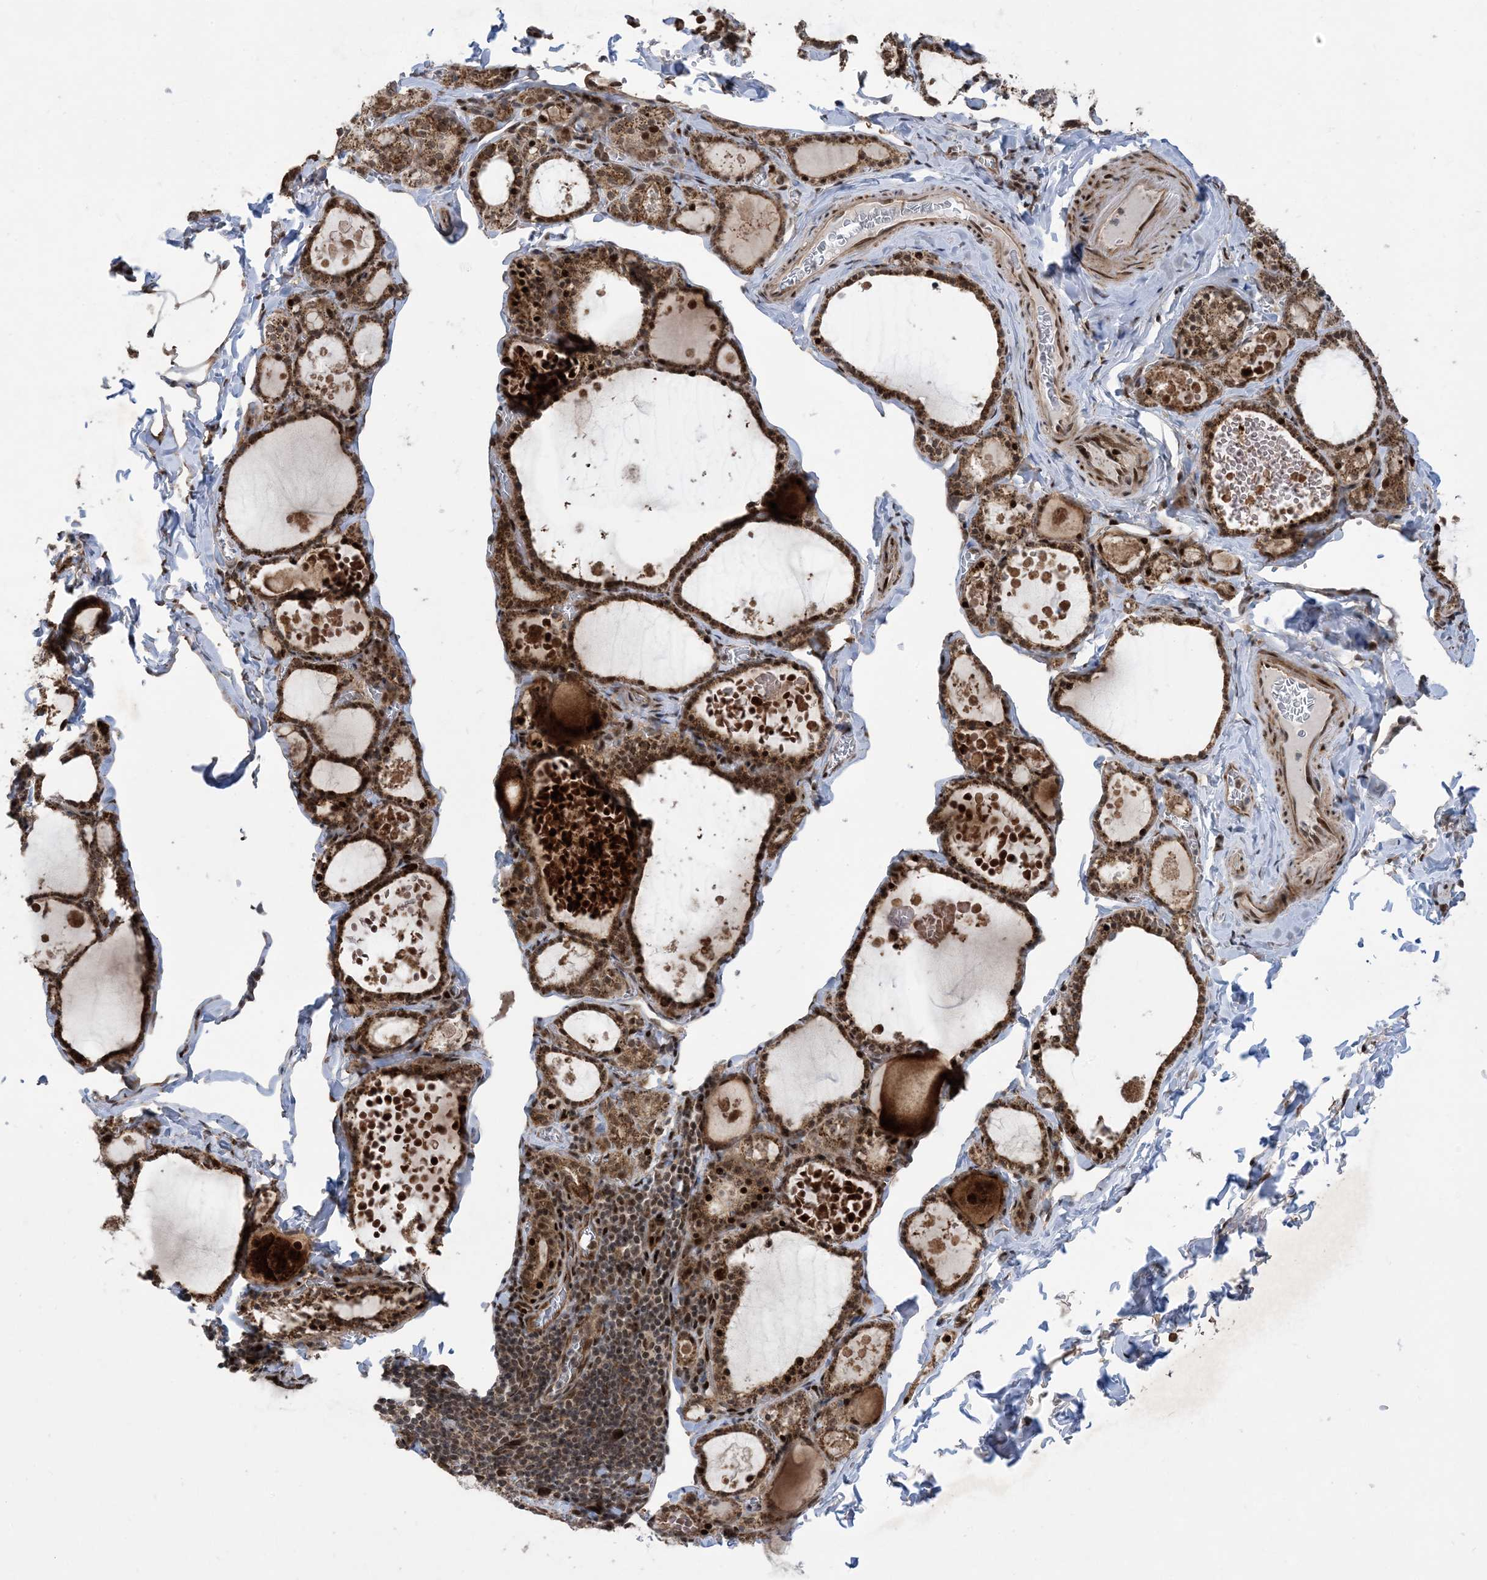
{"staining": {"intensity": "strong", "quantity": ">75%", "location": "cytoplasmic/membranous,nuclear"}, "tissue": "thyroid gland", "cell_type": "Glandular cells", "image_type": "normal", "snomed": [{"axis": "morphology", "description": "Normal tissue, NOS"}, {"axis": "topography", "description": "Thyroid gland"}], "caption": "Immunohistochemical staining of unremarkable human thyroid gland reveals >75% levels of strong cytoplasmic/membranous,nuclear protein staining in about >75% of glandular cells. The protein of interest is stained brown, and the nuclei are stained in blue (DAB (3,3'-diaminobenzidine) IHC with brightfield microscopy, high magnification).", "gene": "FAM9B", "patient": {"sex": "male", "age": 56}}